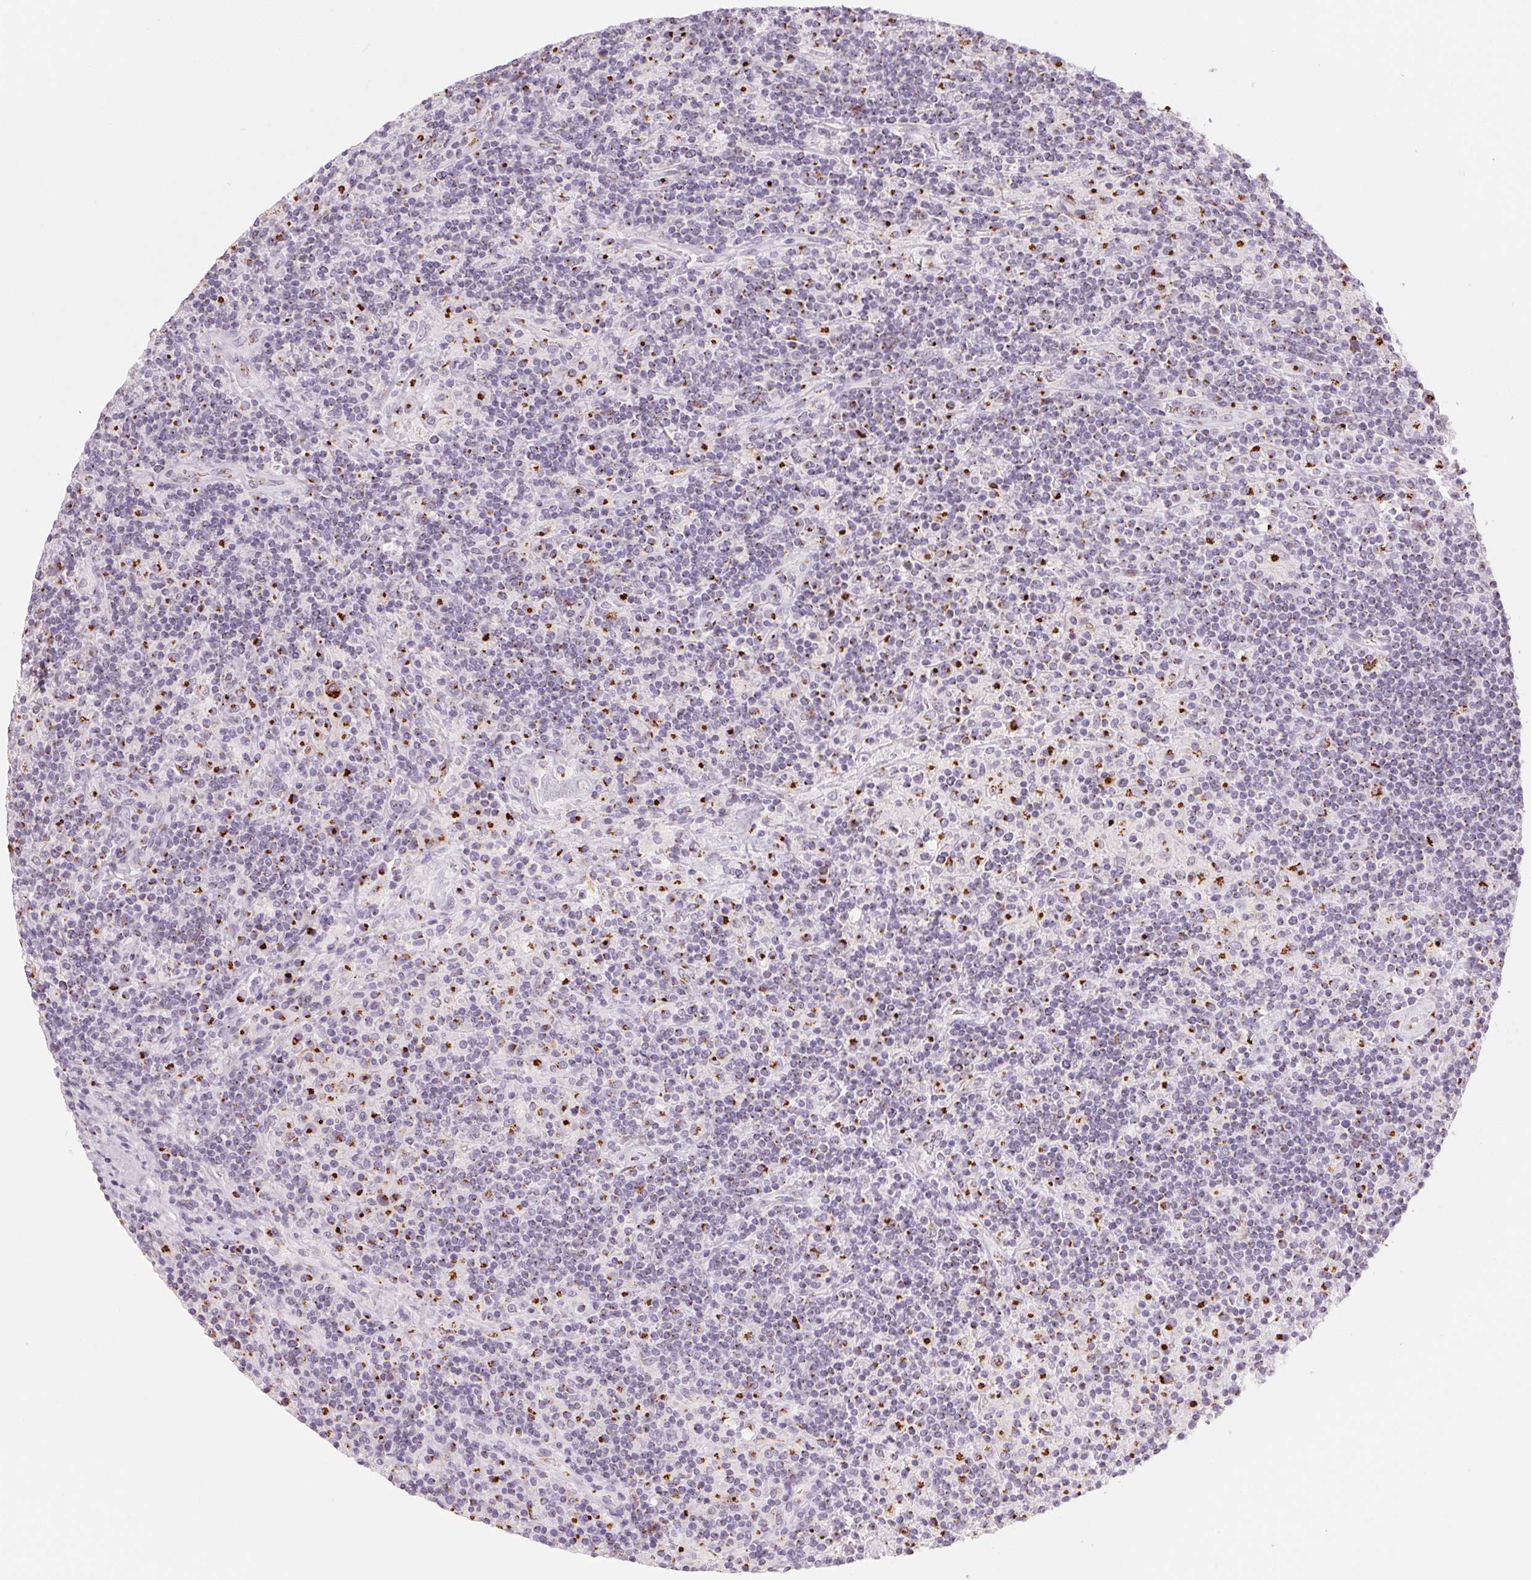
{"staining": {"intensity": "strong", "quantity": "25%-75%", "location": "cytoplasmic/membranous"}, "tissue": "lymphoma", "cell_type": "Tumor cells", "image_type": "cancer", "snomed": [{"axis": "morphology", "description": "Hodgkin's disease, NOS"}, {"axis": "topography", "description": "Lymph node"}], "caption": "Protein expression analysis of human Hodgkin's disease reveals strong cytoplasmic/membranous staining in about 25%-75% of tumor cells.", "gene": "GALNT7", "patient": {"sex": "male", "age": 70}}